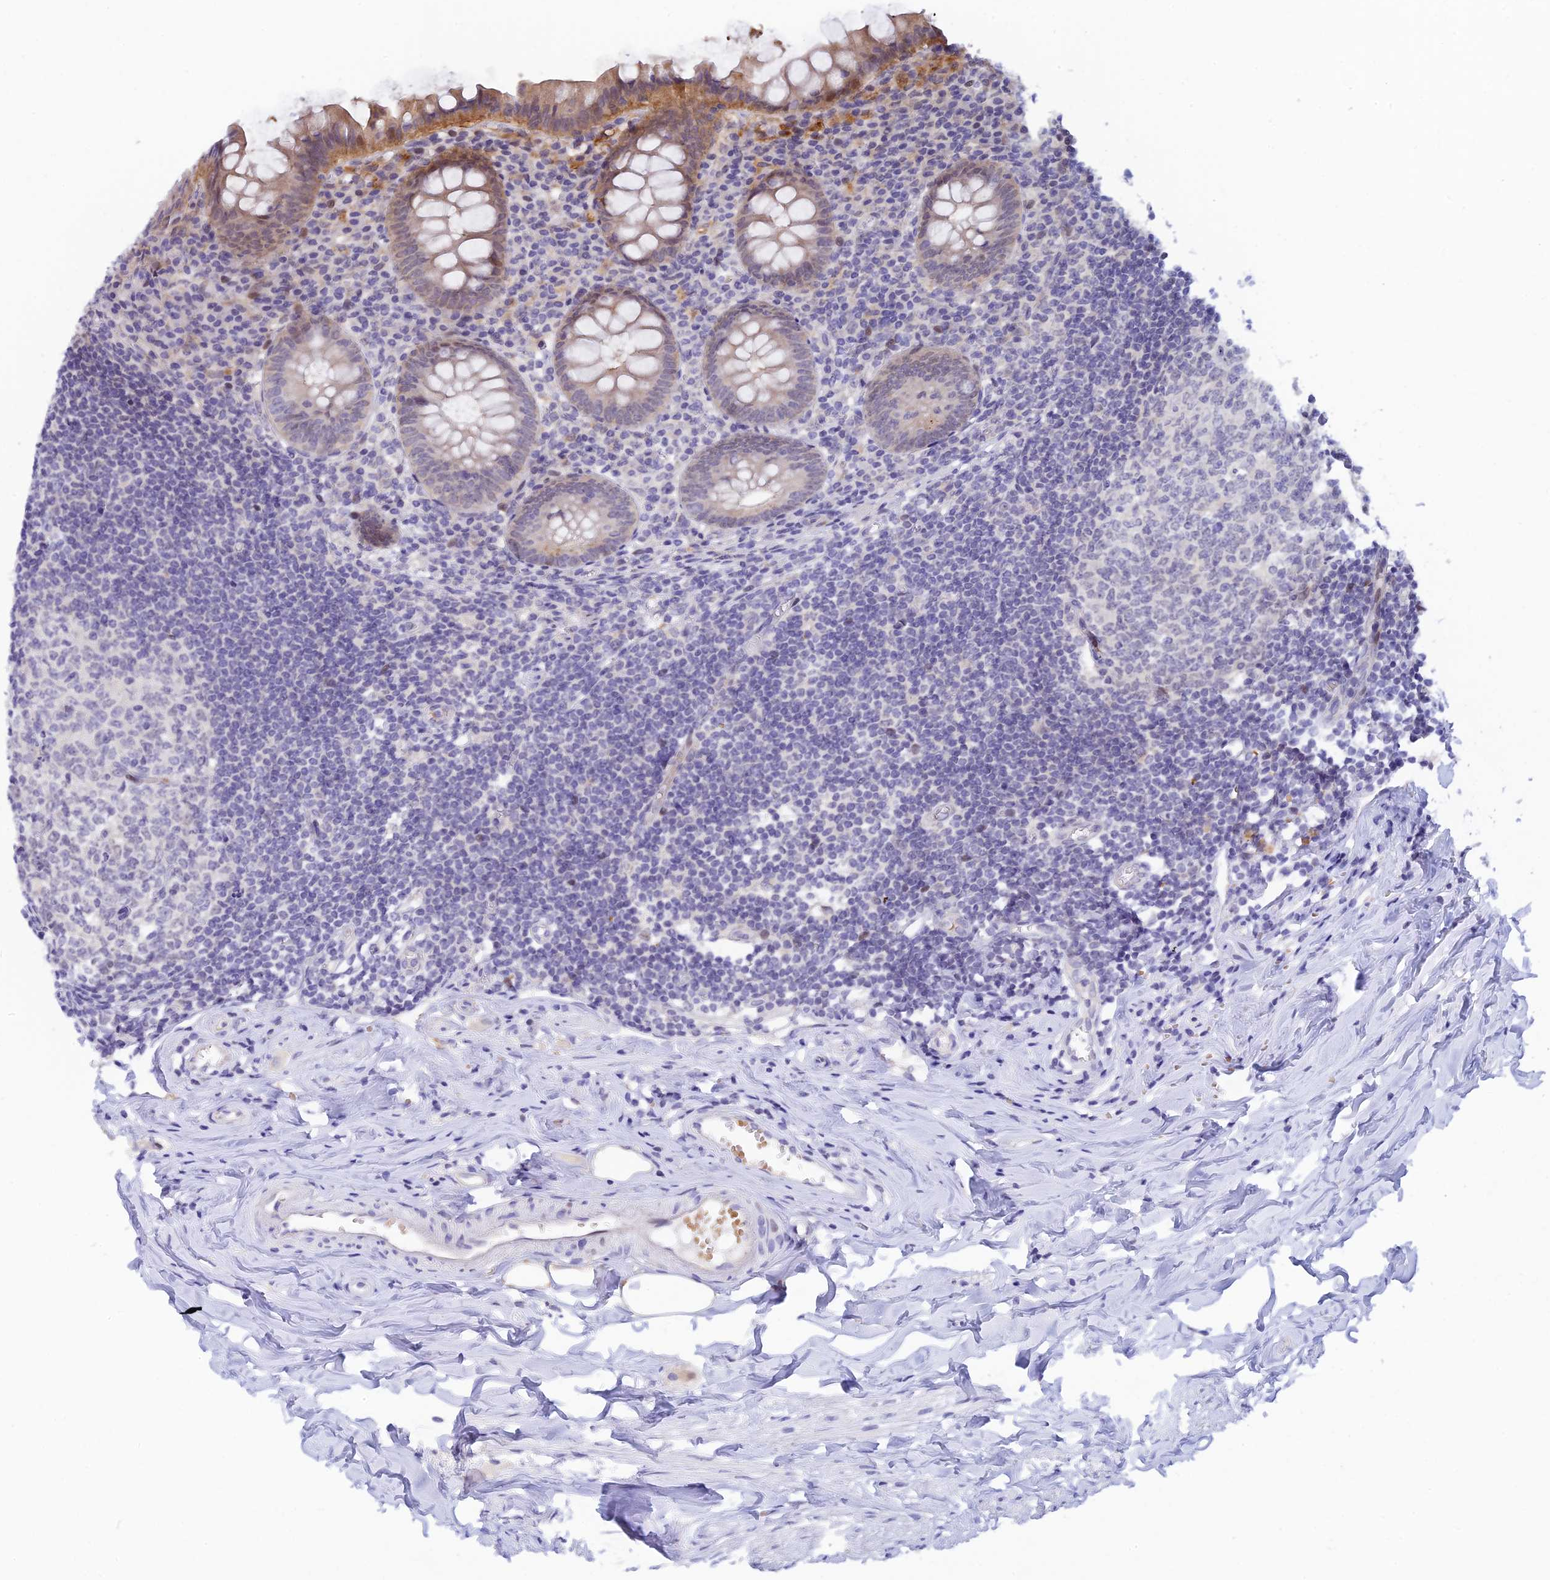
{"staining": {"intensity": "moderate", "quantity": "<25%", "location": "cytoplasmic/membranous"}, "tissue": "appendix", "cell_type": "Glandular cells", "image_type": "normal", "snomed": [{"axis": "morphology", "description": "Normal tissue, NOS"}, {"axis": "topography", "description": "Appendix"}], "caption": "Immunohistochemical staining of normal appendix reveals <25% levels of moderate cytoplasmic/membranous protein expression in approximately <25% of glandular cells. (DAB (3,3'-diaminobenzidine) = brown stain, brightfield microscopy at high magnification).", "gene": "RASGEF1B", "patient": {"sex": "female", "age": 51}}